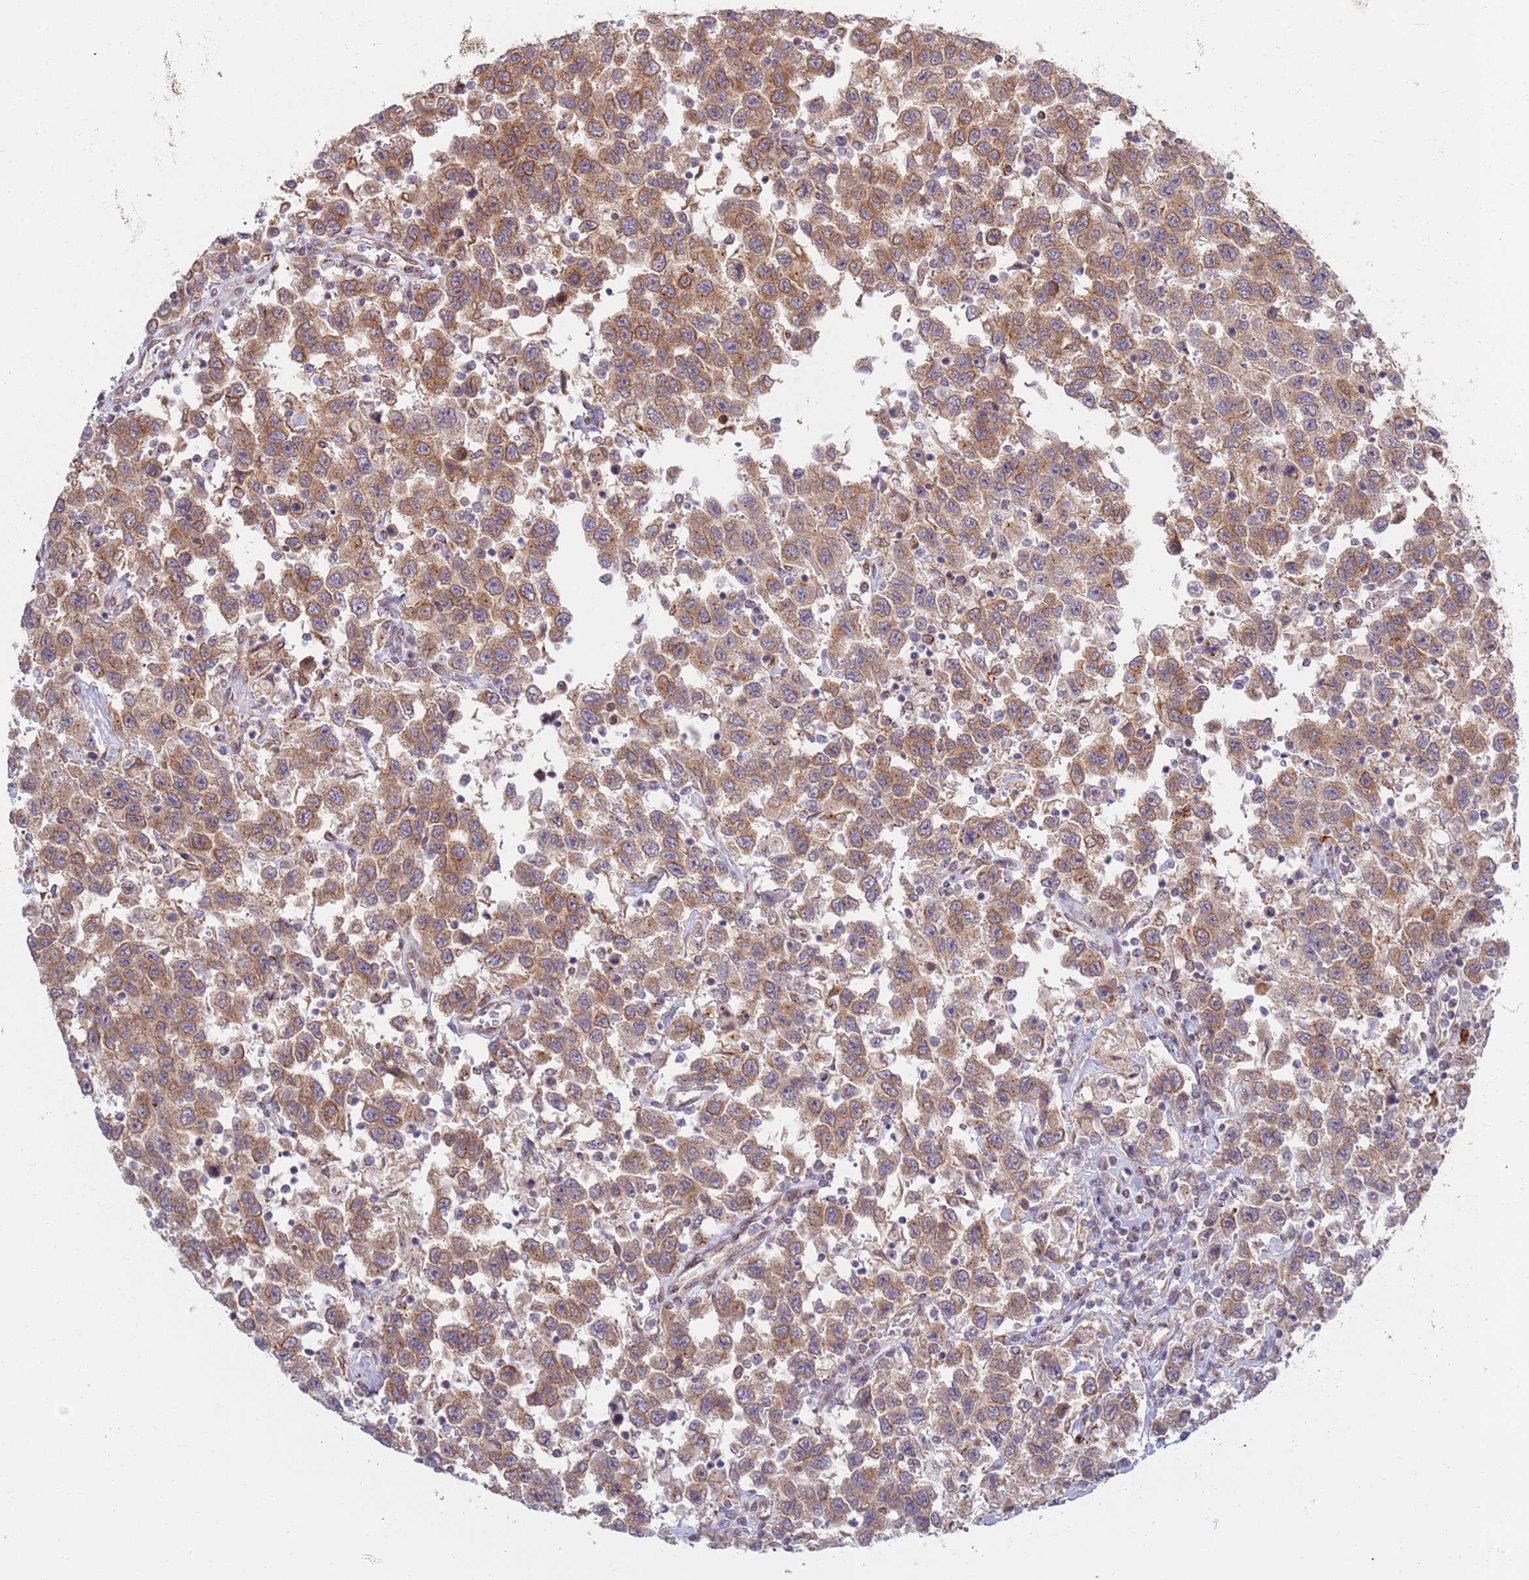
{"staining": {"intensity": "moderate", "quantity": ">75%", "location": "cytoplasmic/membranous"}, "tissue": "testis cancer", "cell_type": "Tumor cells", "image_type": "cancer", "snomed": [{"axis": "morphology", "description": "Seminoma, NOS"}, {"axis": "topography", "description": "Testis"}], "caption": "IHC histopathology image of neoplastic tissue: testis cancer stained using IHC displays medium levels of moderate protein expression localized specifically in the cytoplasmic/membranous of tumor cells, appearing as a cytoplasmic/membranous brown color.", "gene": "CEP170", "patient": {"sex": "male", "age": 41}}